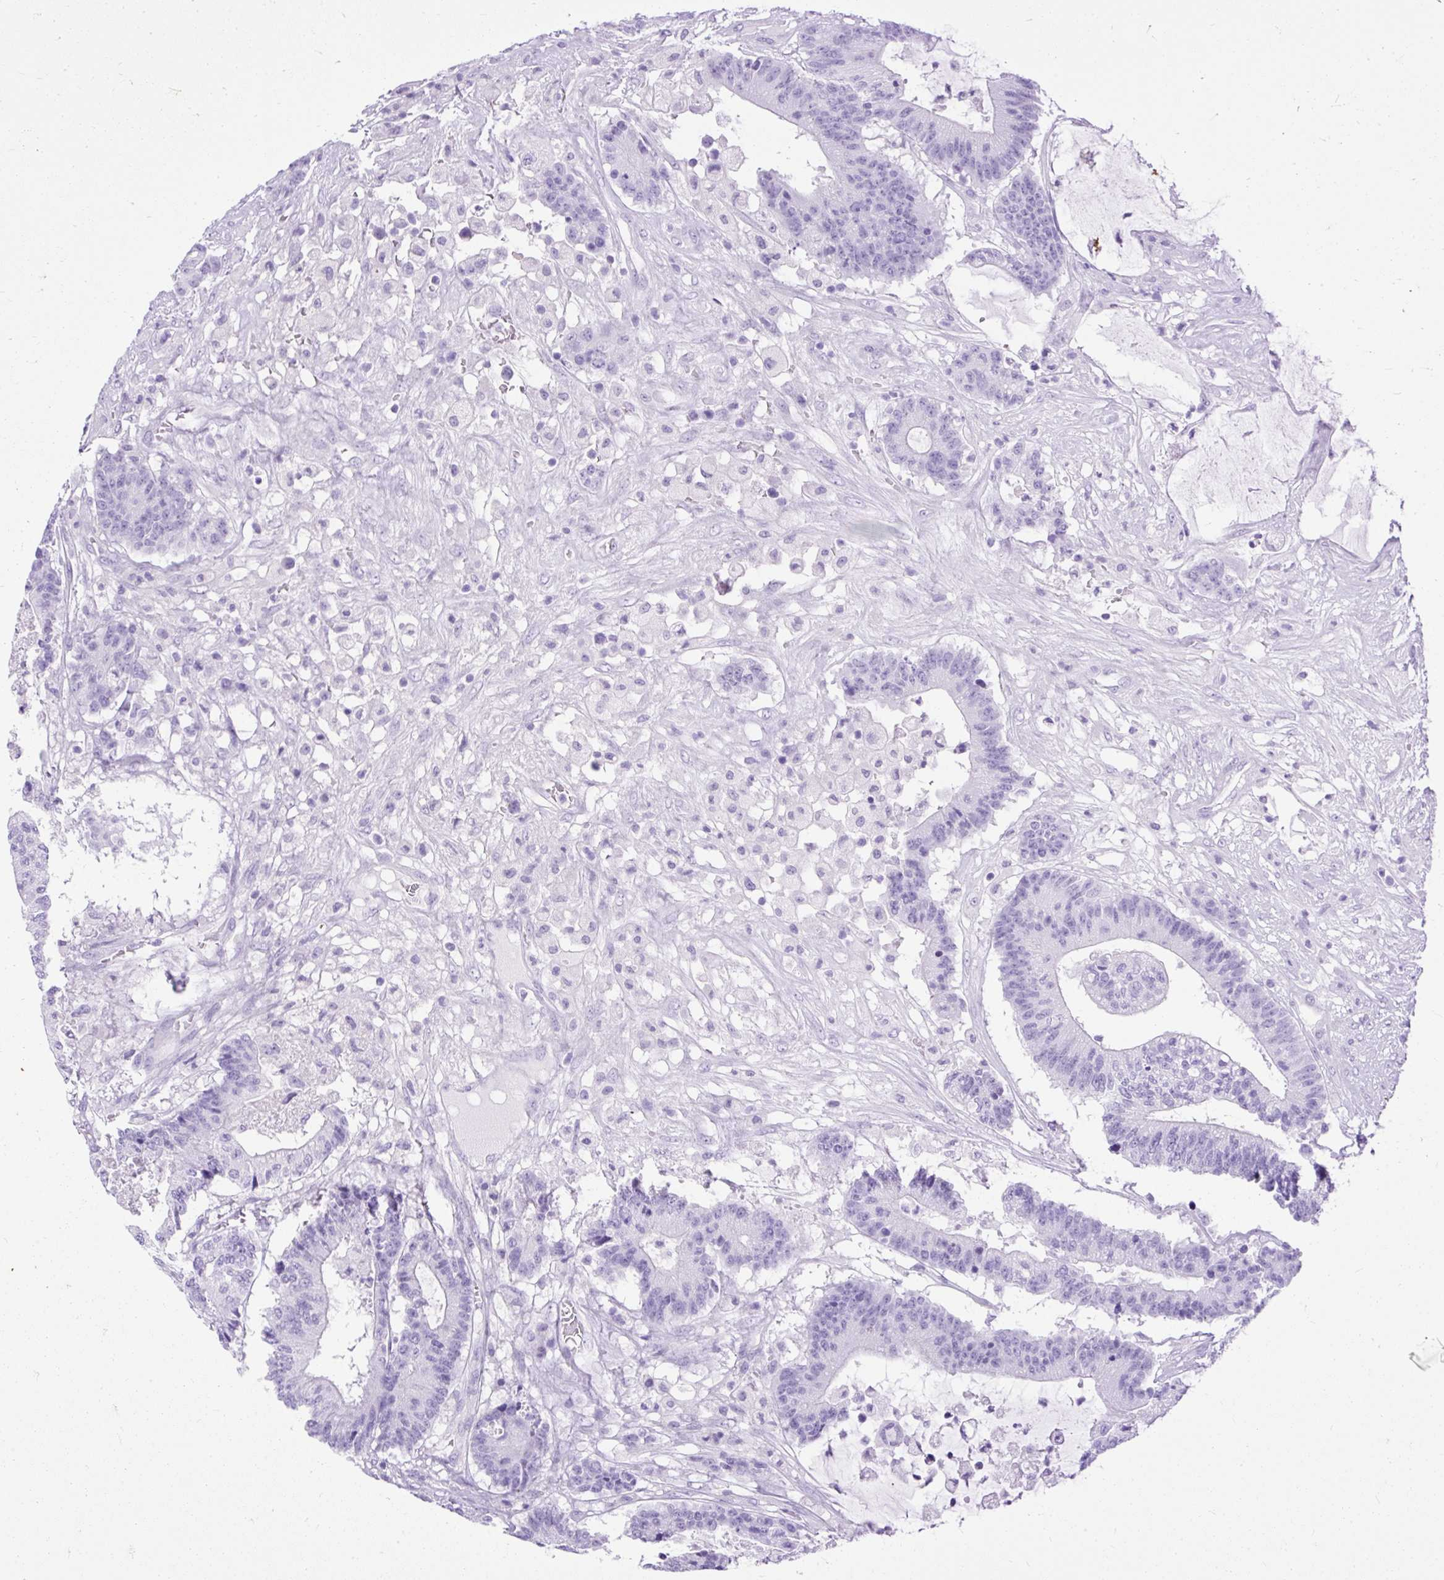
{"staining": {"intensity": "negative", "quantity": "none", "location": "none"}, "tissue": "colorectal cancer", "cell_type": "Tumor cells", "image_type": "cancer", "snomed": [{"axis": "morphology", "description": "Adenocarcinoma, NOS"}, {"axis": "topography", "description": "Colon"}], "caption": "A high-resolution micrograph shows immunohistochemistry (IHC) staining of colorectal cancer (adenocarcinoma), which demonstrates no significant staining in tumor cells. (DAB immunohistochemistry, high magnification).", "gene": "HEY1", "patient": {"sex": "female", "age": 84}}